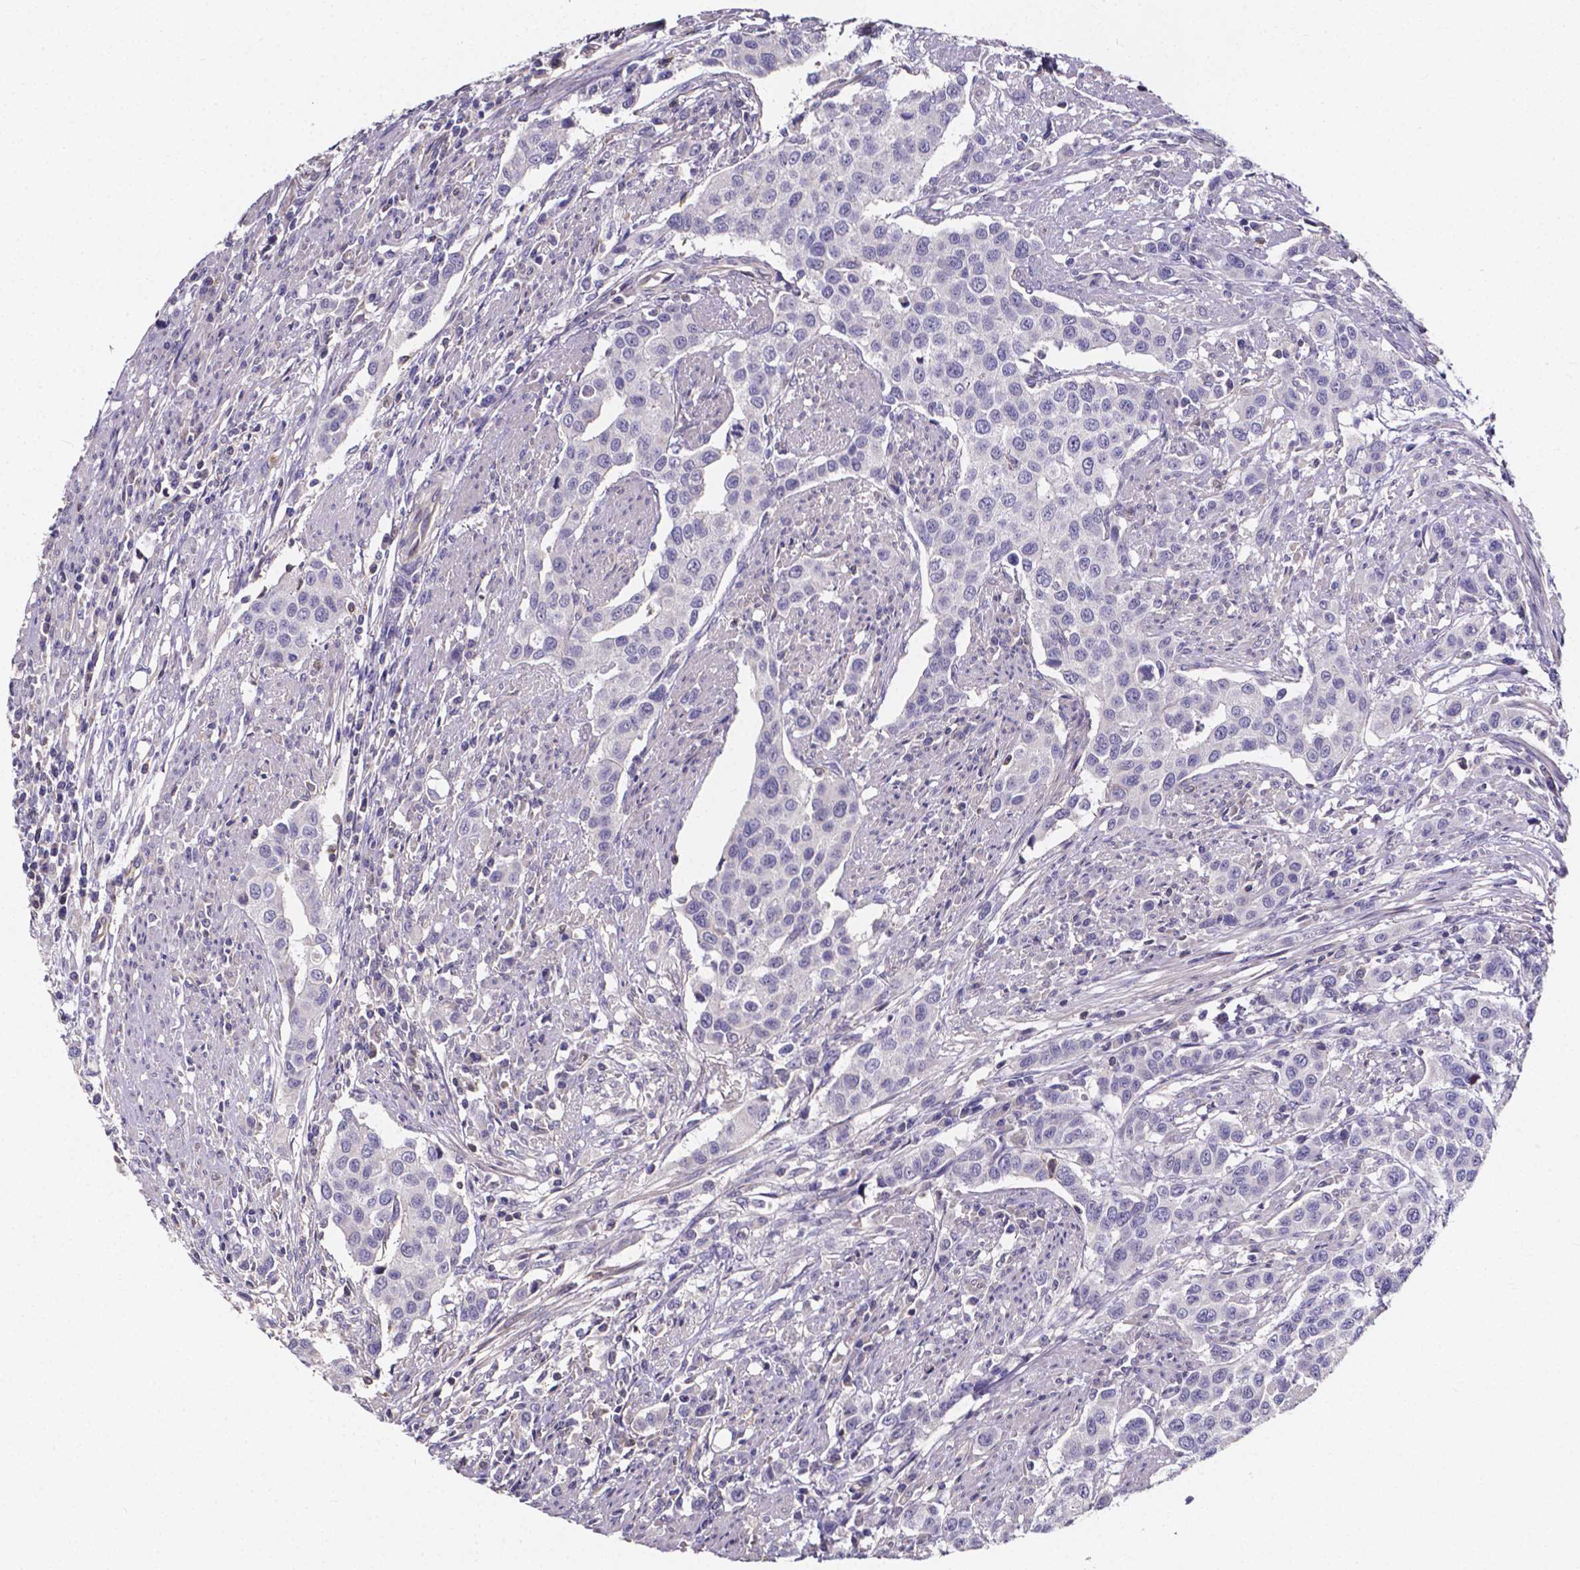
{"staining": {"intensity": "negative", "quantity": "none", "location": "none"}, "tissue": "urothelial cancer", "cell_type": "Tumor cells", "image_type": "cancer", "snomed": [{"axis": "morphology", "description": "Urothelial carcinoma, High grade"}, {"axis": "topography", "description": "Urinary bladder"}], "caption": "Urothelial cancer was stained to show a protein in brown. There is no significant positivity in tumor cells.", "gene": "THEMIS", "patient": {"sex": "female", "age": 58}}